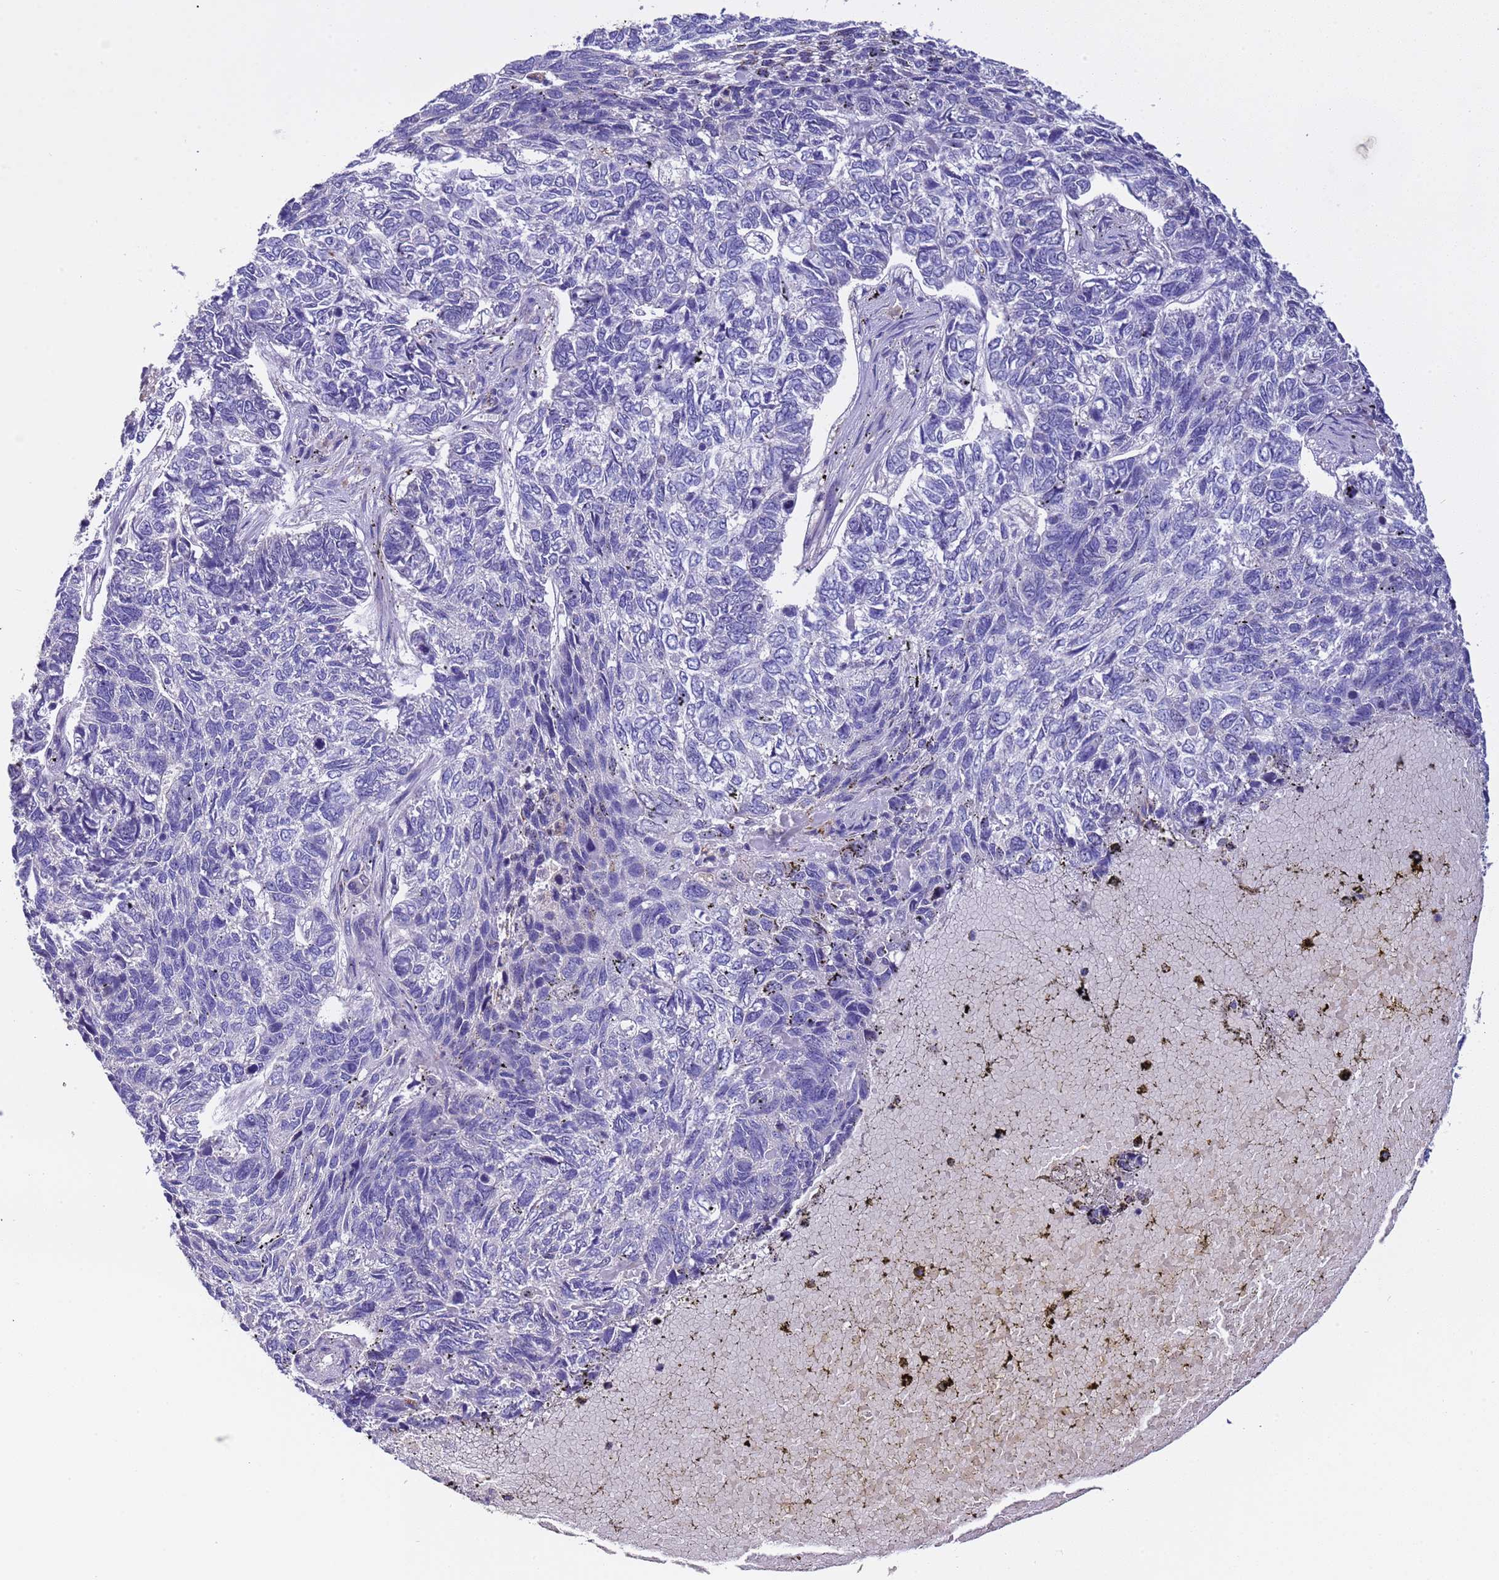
{"staining": {"intensity": "negative", "quantity": "none", "location": "none"}, "tissue": "skin cancer", "cell_type": "Tumor cells", "image_type": "cancer", "snomed": [{"axis": "morphology", "description": "Basal cell carcinoma"}, {"axis": "topography", "description": "Skin"}], "caption": "An immunohistochemistry (IHC) photomicrograph of skin basal cell carcinoma is shown. There is no staining in tumor cells of skin basal cell carcinoma.", "gene": "SLC24A3", "patient": {"sex": "female", "age": 65}}